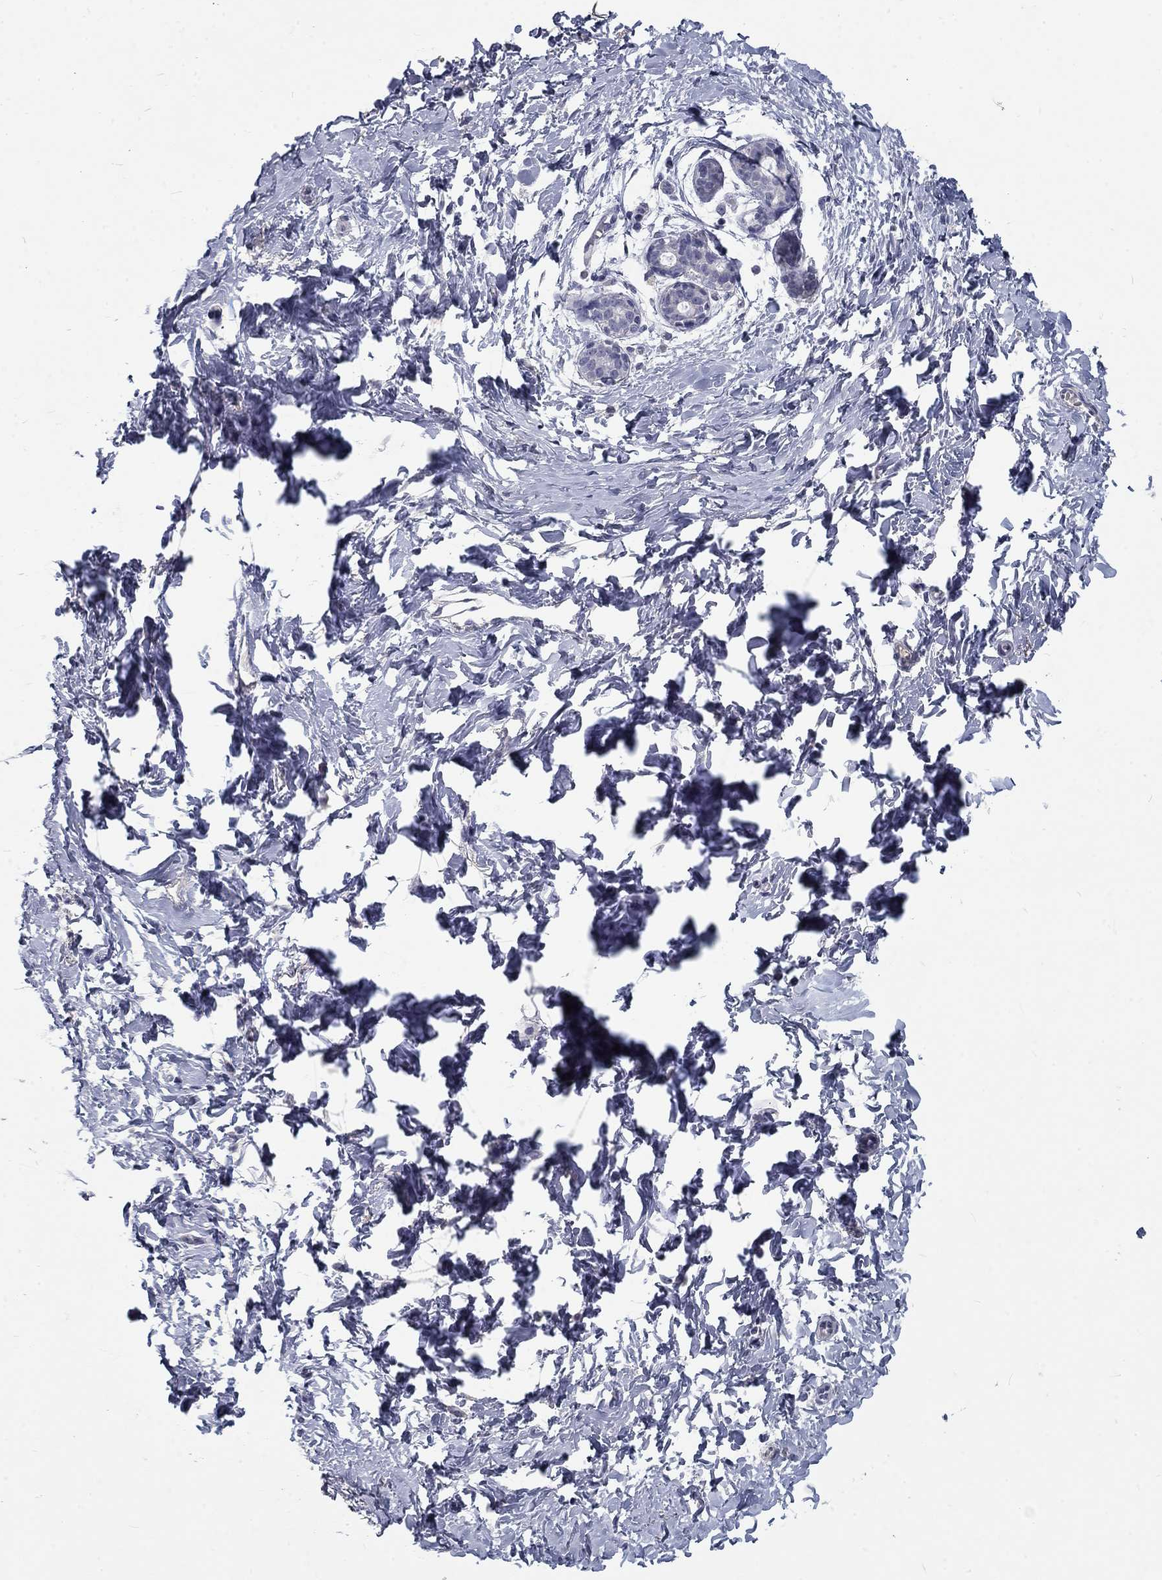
{"staining": {"intensity": "negative", "quantity": "none", "location": "none"}, "tissue": "breast", "cell_type": "Adipocytes", "image_type": "normal", "snomed": [{"axis": "morphology", "description": "Normal tissue, NOS"}, {"axis": "topography", "description": "Breast"}], "caption": "A micrograph of breast stained for a protein reveals no brown staining in adipocytes.", "gene": "NOS1", "patient": {"sex": "female", "age": 37}}